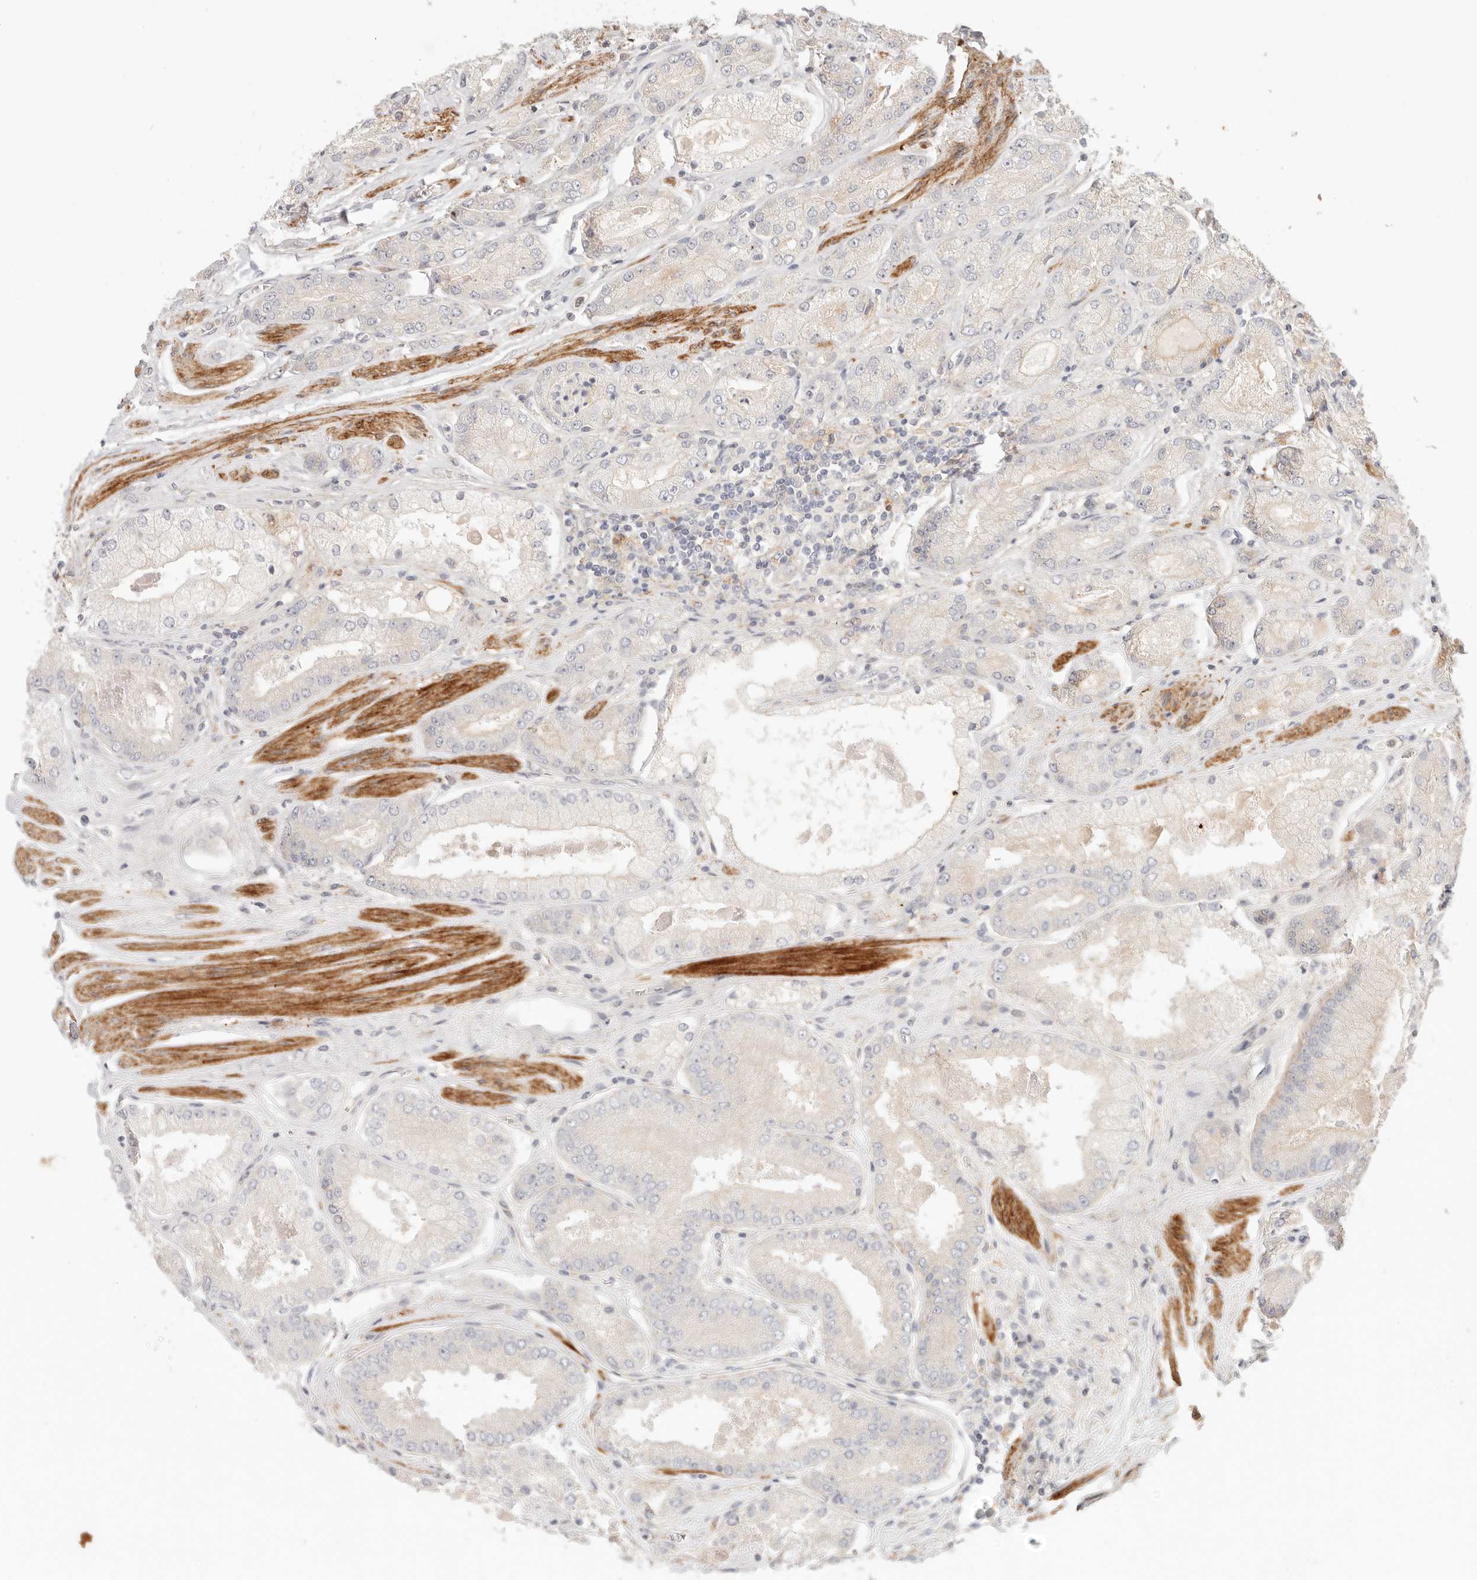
{"staining": {"intensity": "negative", "quantity": "none", "location": "none"}, "tissue": "prostate cancer", "cell_type": "Tumor cells", "image_type": "cancer", "snomed": [{"axis": "morphology", "description": "Adenocarcinoma, High grade"}, {"axis": "topography", "description": "Prostate"}], "caption": "Immunohistochemistry (IHC) micrograph of human high-grade adenocarcinoma (prostate) stained for a protein (brown), which exhibits no expression in tumor cells.", "gene": "IL1R2", "patient": {"sex": "male", "age": 58}}